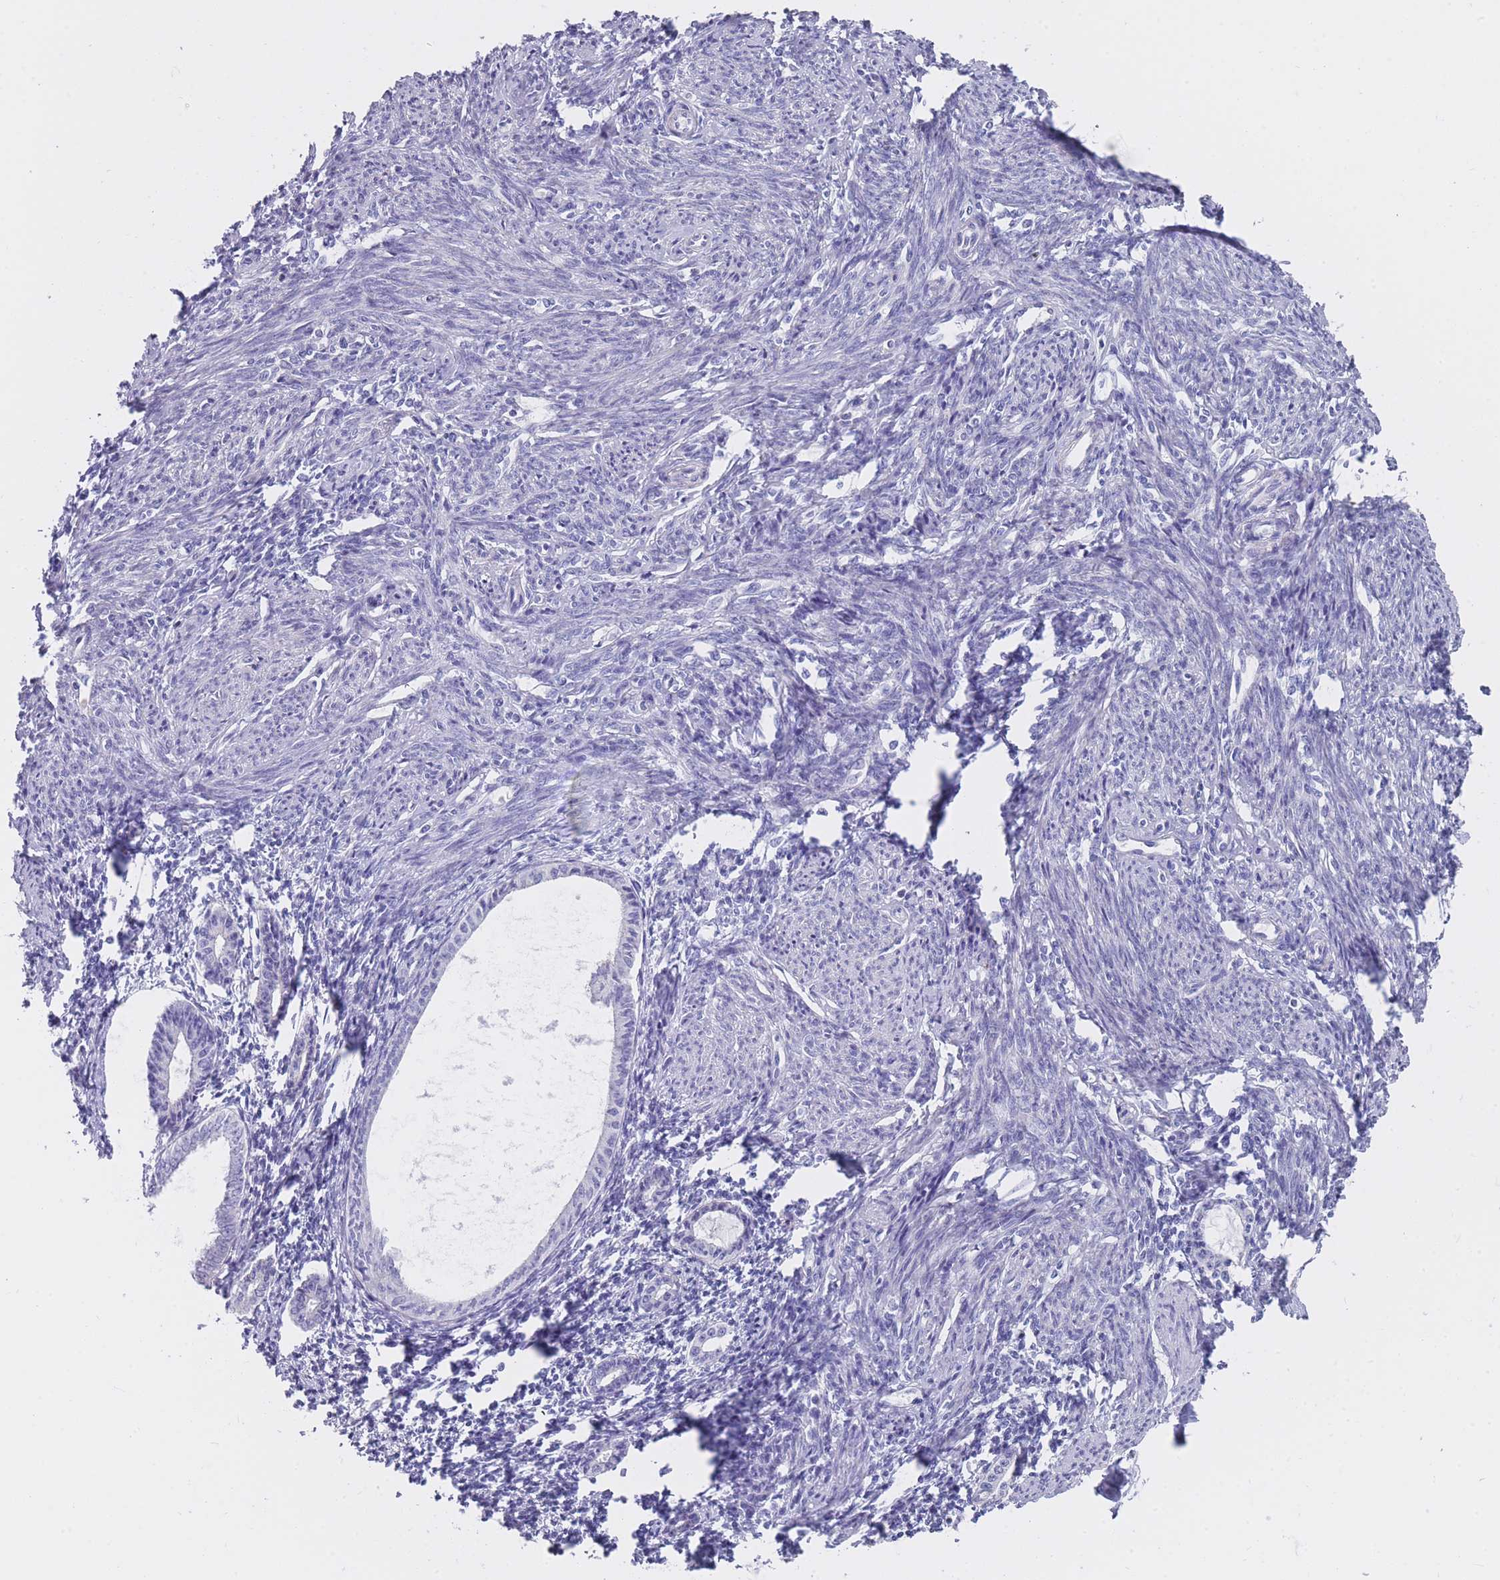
{"staining": {"intensity": "negative", "quantity": "none", "location": "none"}, "tissue": "endometrium", "cell_type": "Cells in endometrial stroma", "image_type": "normal", "snomed": [{"axis": "morphology", "description": "Normal tissue, NOS"}, {"axis": "topography", "description": "Endometrium"}], "caption": "This is an IHC photomicrograph of unremarkable endometrium. There is no positivity in cells in endometrial stroma.", "gene": "MRPS14", "patient": {"sex": "female", "age": 63}}